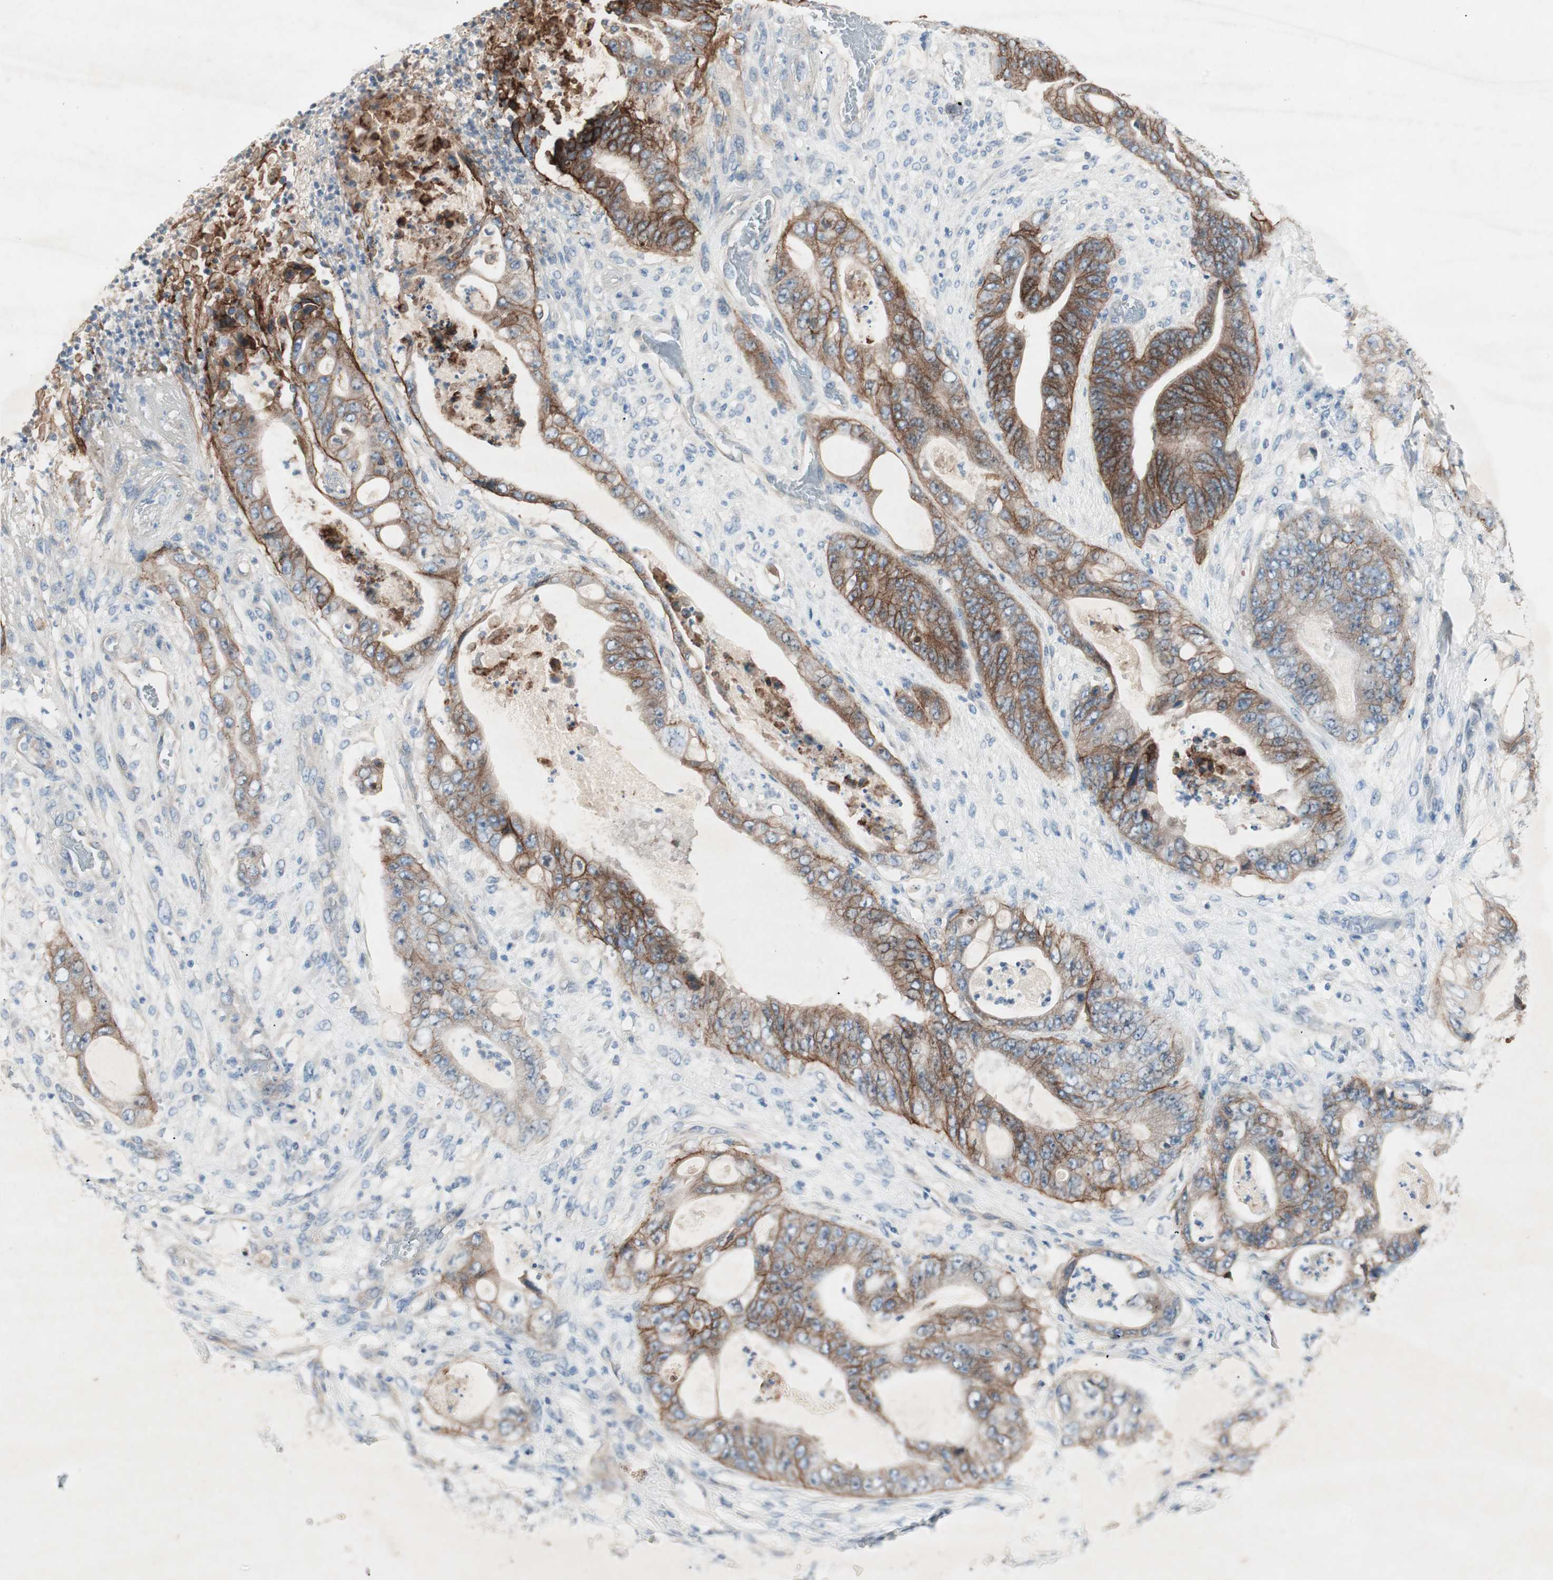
{"staining": {"intensity": "moderate", "quantity": "25%-75%", "location": "cytoplasmic/membranous"}, "tissue": "stomach cancer", "cell_type": "Tumor cells", "image_type": "cancer", "snomed": [{"axis": "morphology", "description": "Adenocarcinoma, NOS"}, {"axis": "topography", "description": "Stomach"}], "caption": "Immunohistochemical staining of stomach cancer demonstrates medium levels of moderate cytoplasmic/membranous positivity in about 25%-75% of tumor cells.", "gene": "ITGB4", "patient": {"sex": "female", "age": 73}}